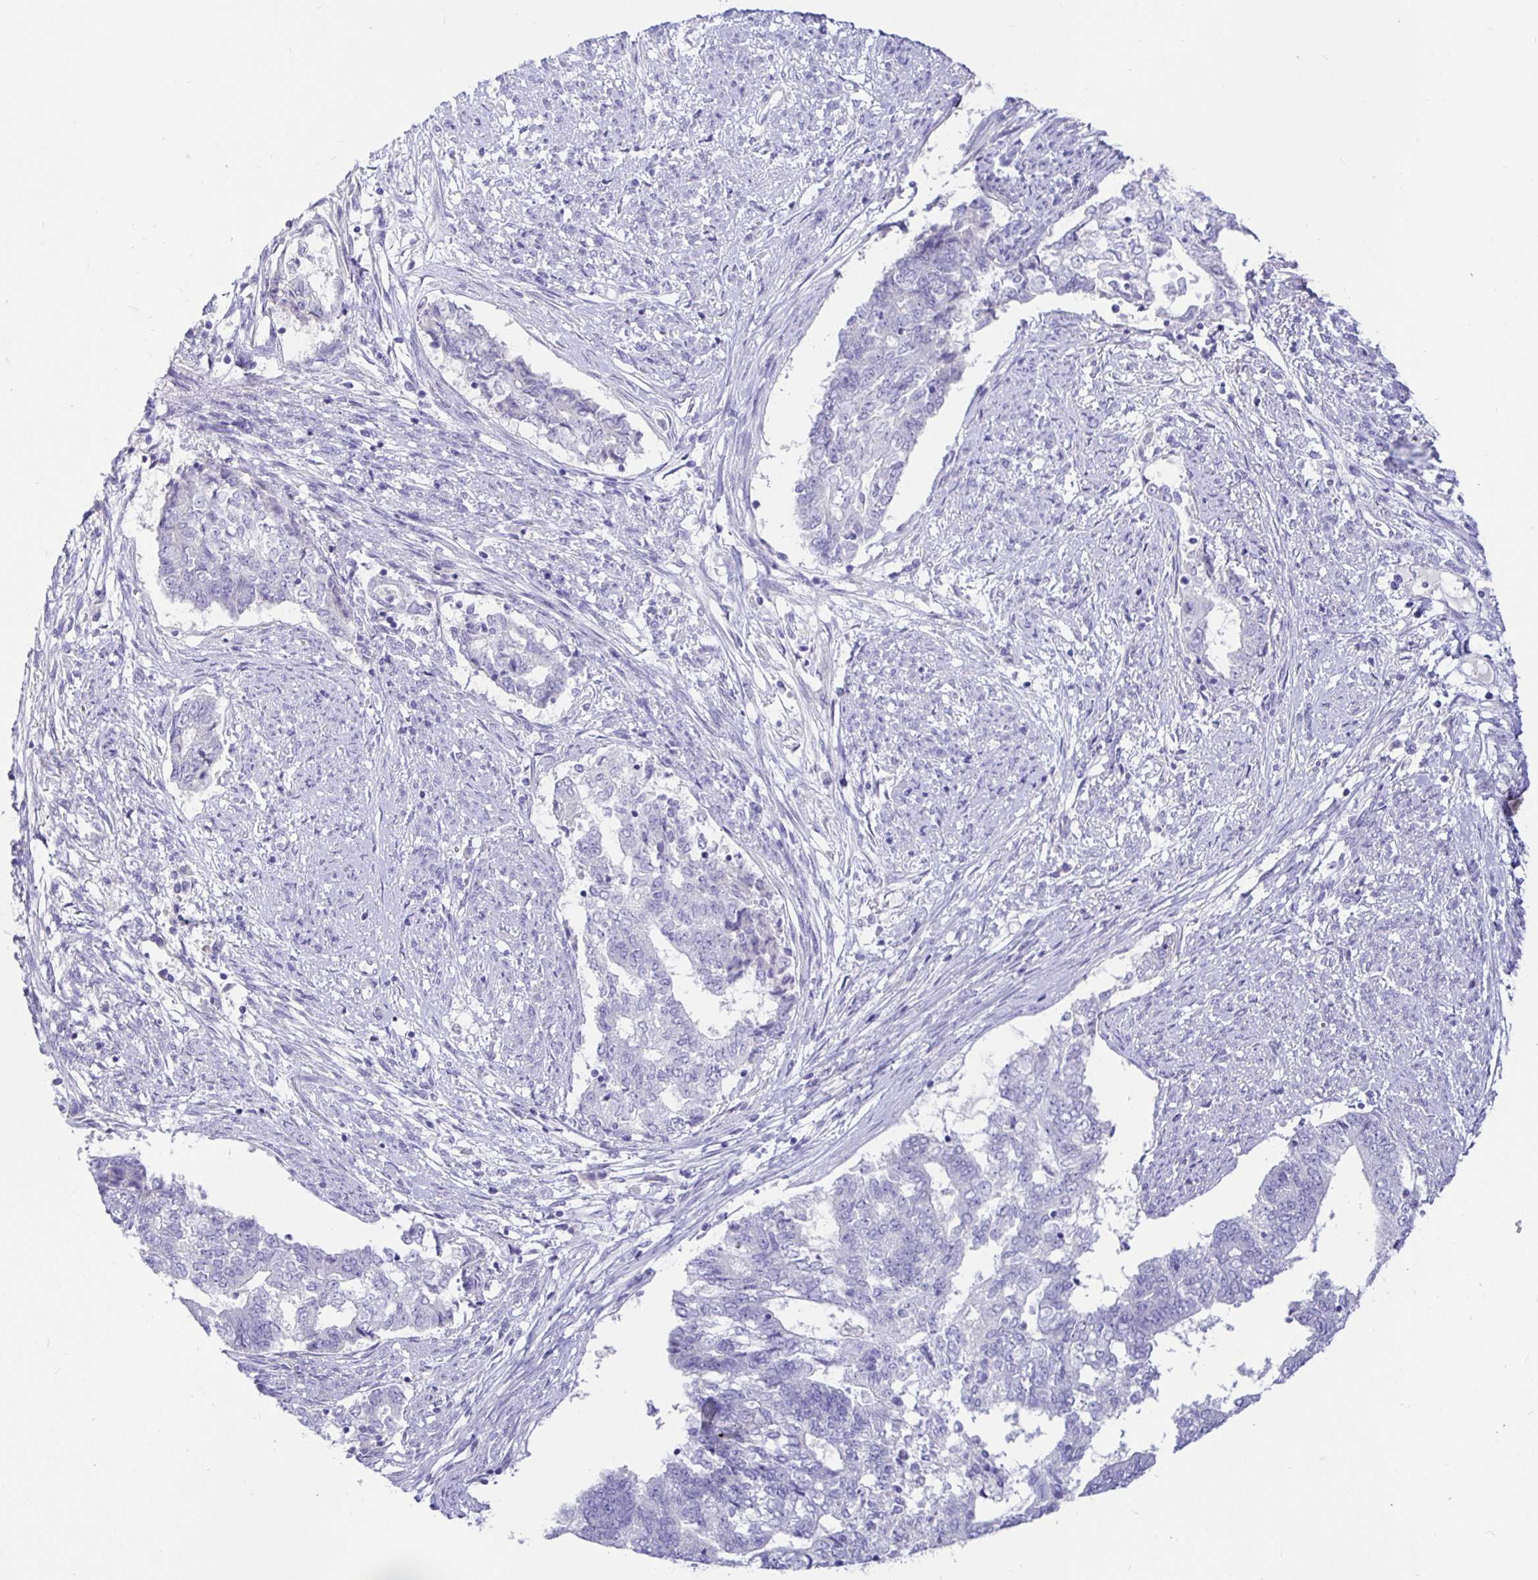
{"staining": {"intensity": "negative", "quantity": "none", "location": "none"}, "tissue": "endometrial cancer", "cell_type": "Tumor cells", "image_type": "cancer", "snomed": [{"axis": "morphology", "description": "Adenocarcinoma, NOS"}, {"axis": "topography", "description": "Endometrium"}], "caption": "Tumor cells are negative for brown protein staining in endometrial cancer (adenocarcinoma).", "gene": "TPTE", "patient": {"sex": "female", "age": 65}}